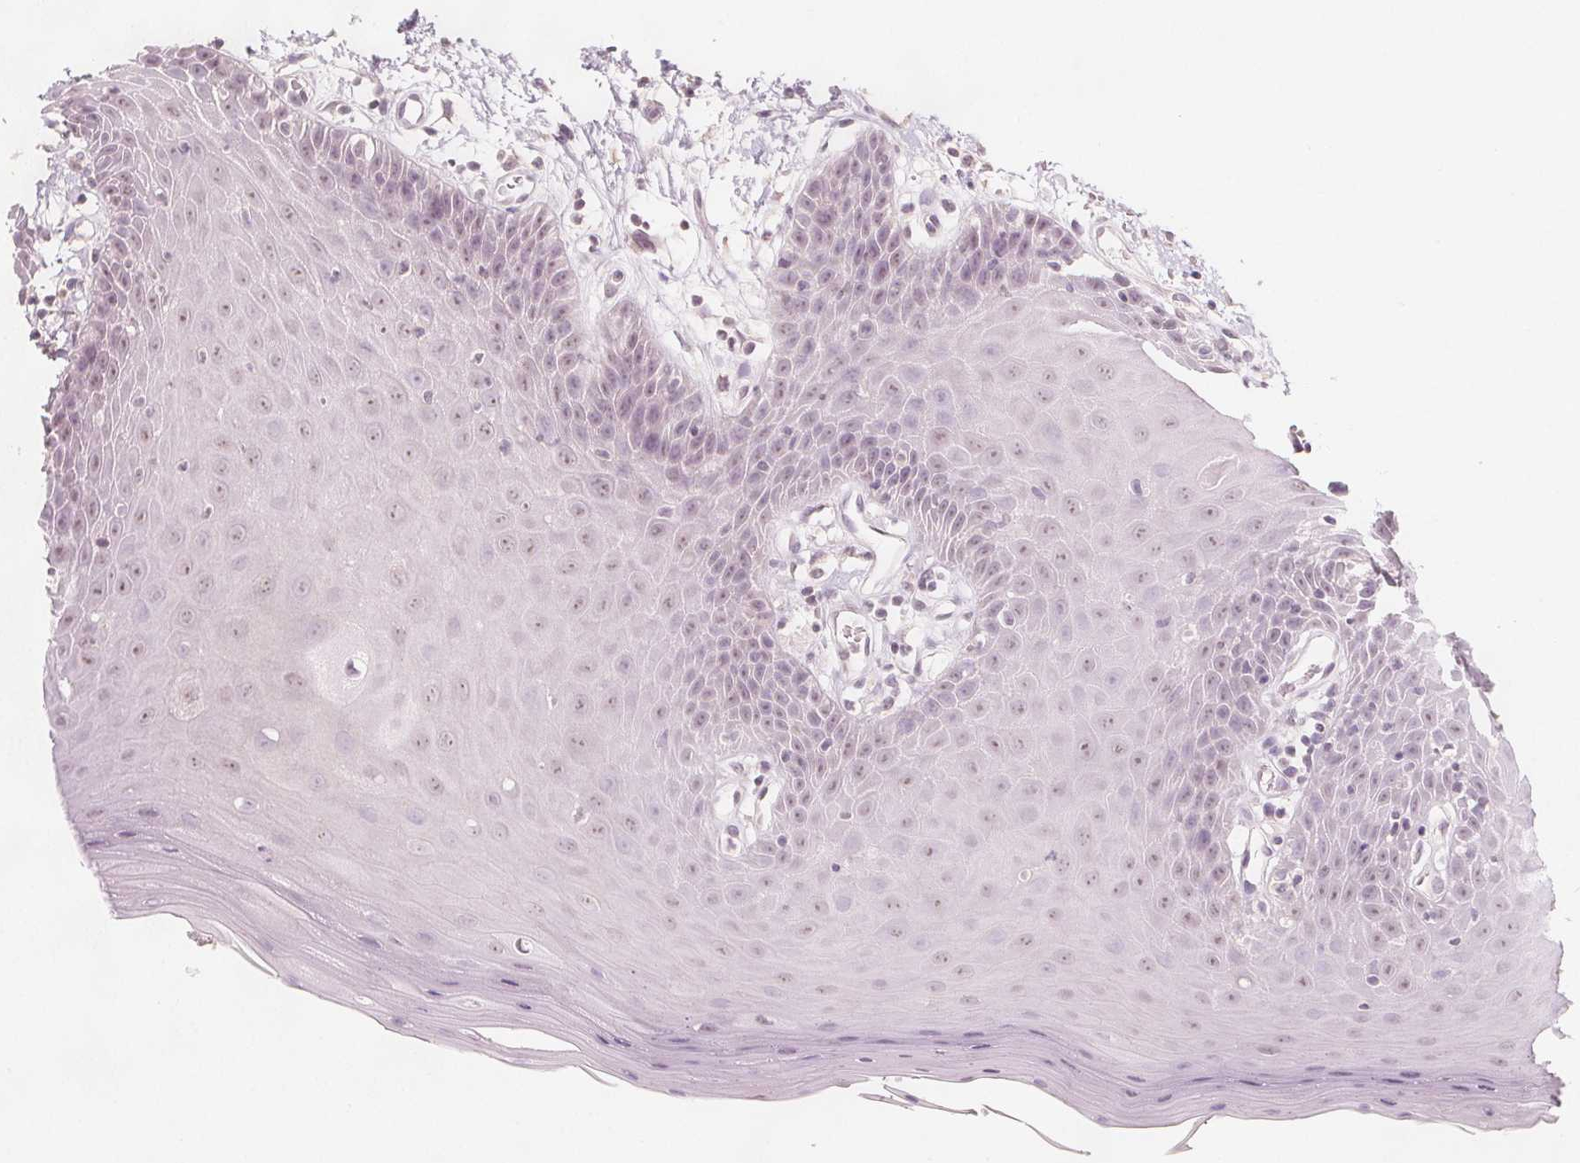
{"staining": {"intensity": "weak", "quantity": "<25%", "location": "nuclear"}, "tissue": "oral mucosa", "cell_type": "Squamous epithelial cells", "image_type": "normal", "snomed": [{"axis": "morphology", "description": "Normal tissue, NOS"}, {"axis": "topography", "description": "Oral tissue"}, {"axis": "topography", "description": "Tounge, NOS"}], "caption": "IHC micrograph of unremarkable oral mucosa: human oral mucosa stained with DAB (3,3'-diaminobenzidine) reveals no significant protein staining in squamous epithelial cells.", "gene": "C1orf167", "patient": {"sex": "female", "age": 59}}